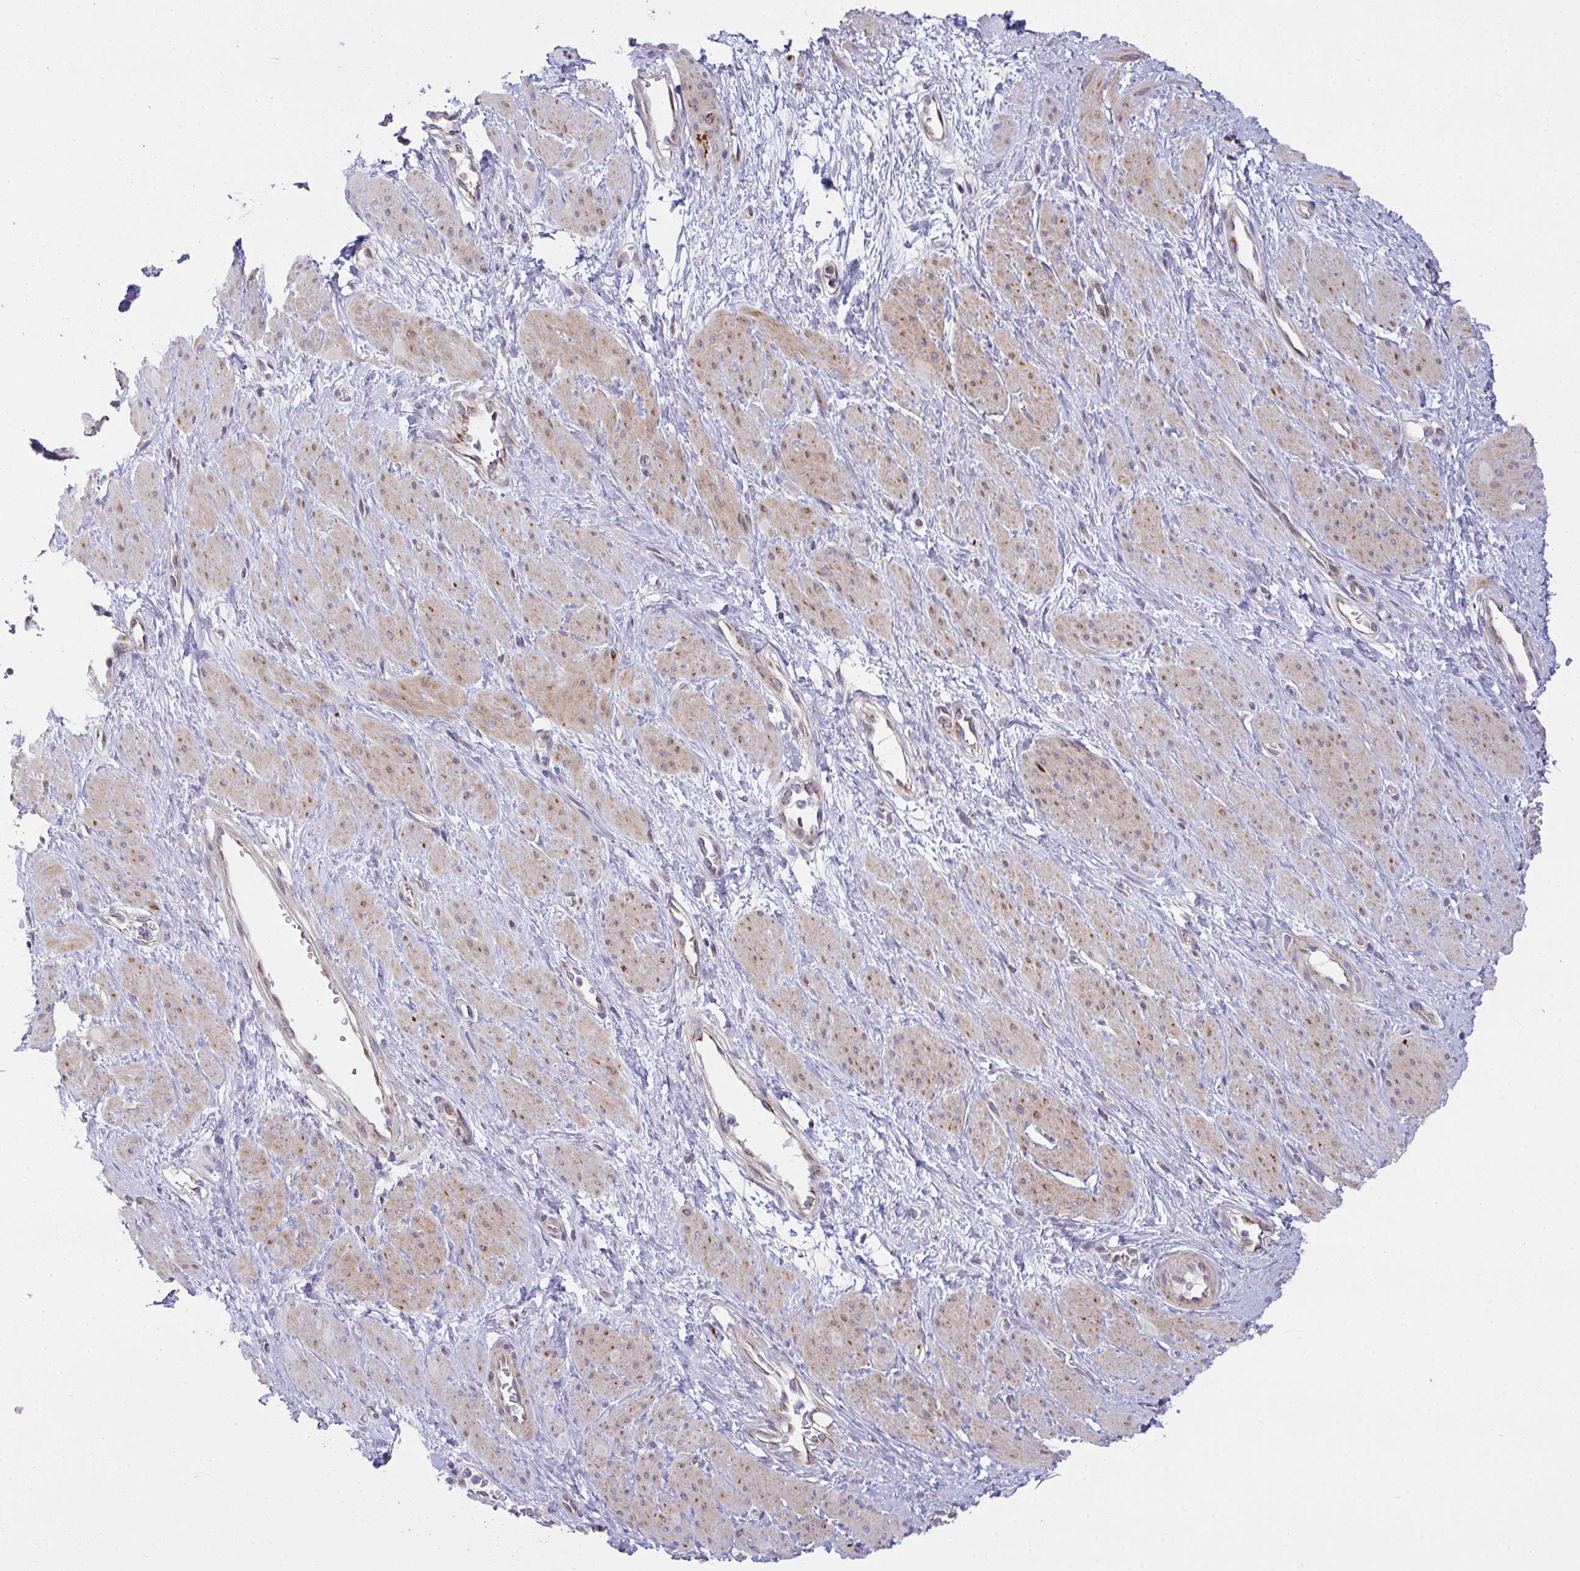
{"staining": {"intensity": "moderate", "quantity": "25%-75%", "location": "cytoplasmic/membranous"}, "tissue": "smooth muscle", "cell_type": "Smooth muscle cells", "image_type": "normal", "snomed": [{"axis": "morphology", "description": "Normal tissue, NOS"}, {"axis": "topography", "description": "Smooth muscle"}, {"axis": "topography", "description": "Uterus"}], "caption": "Immunohistochemical staining of benign human smooth muscle demonstrates moderate cytoplasmic/membranous protein expression in approximately 25%-75% of smooth muscle cells.", "gene": "SRRM4", "patient": {"sex": "female", "age": 39}}